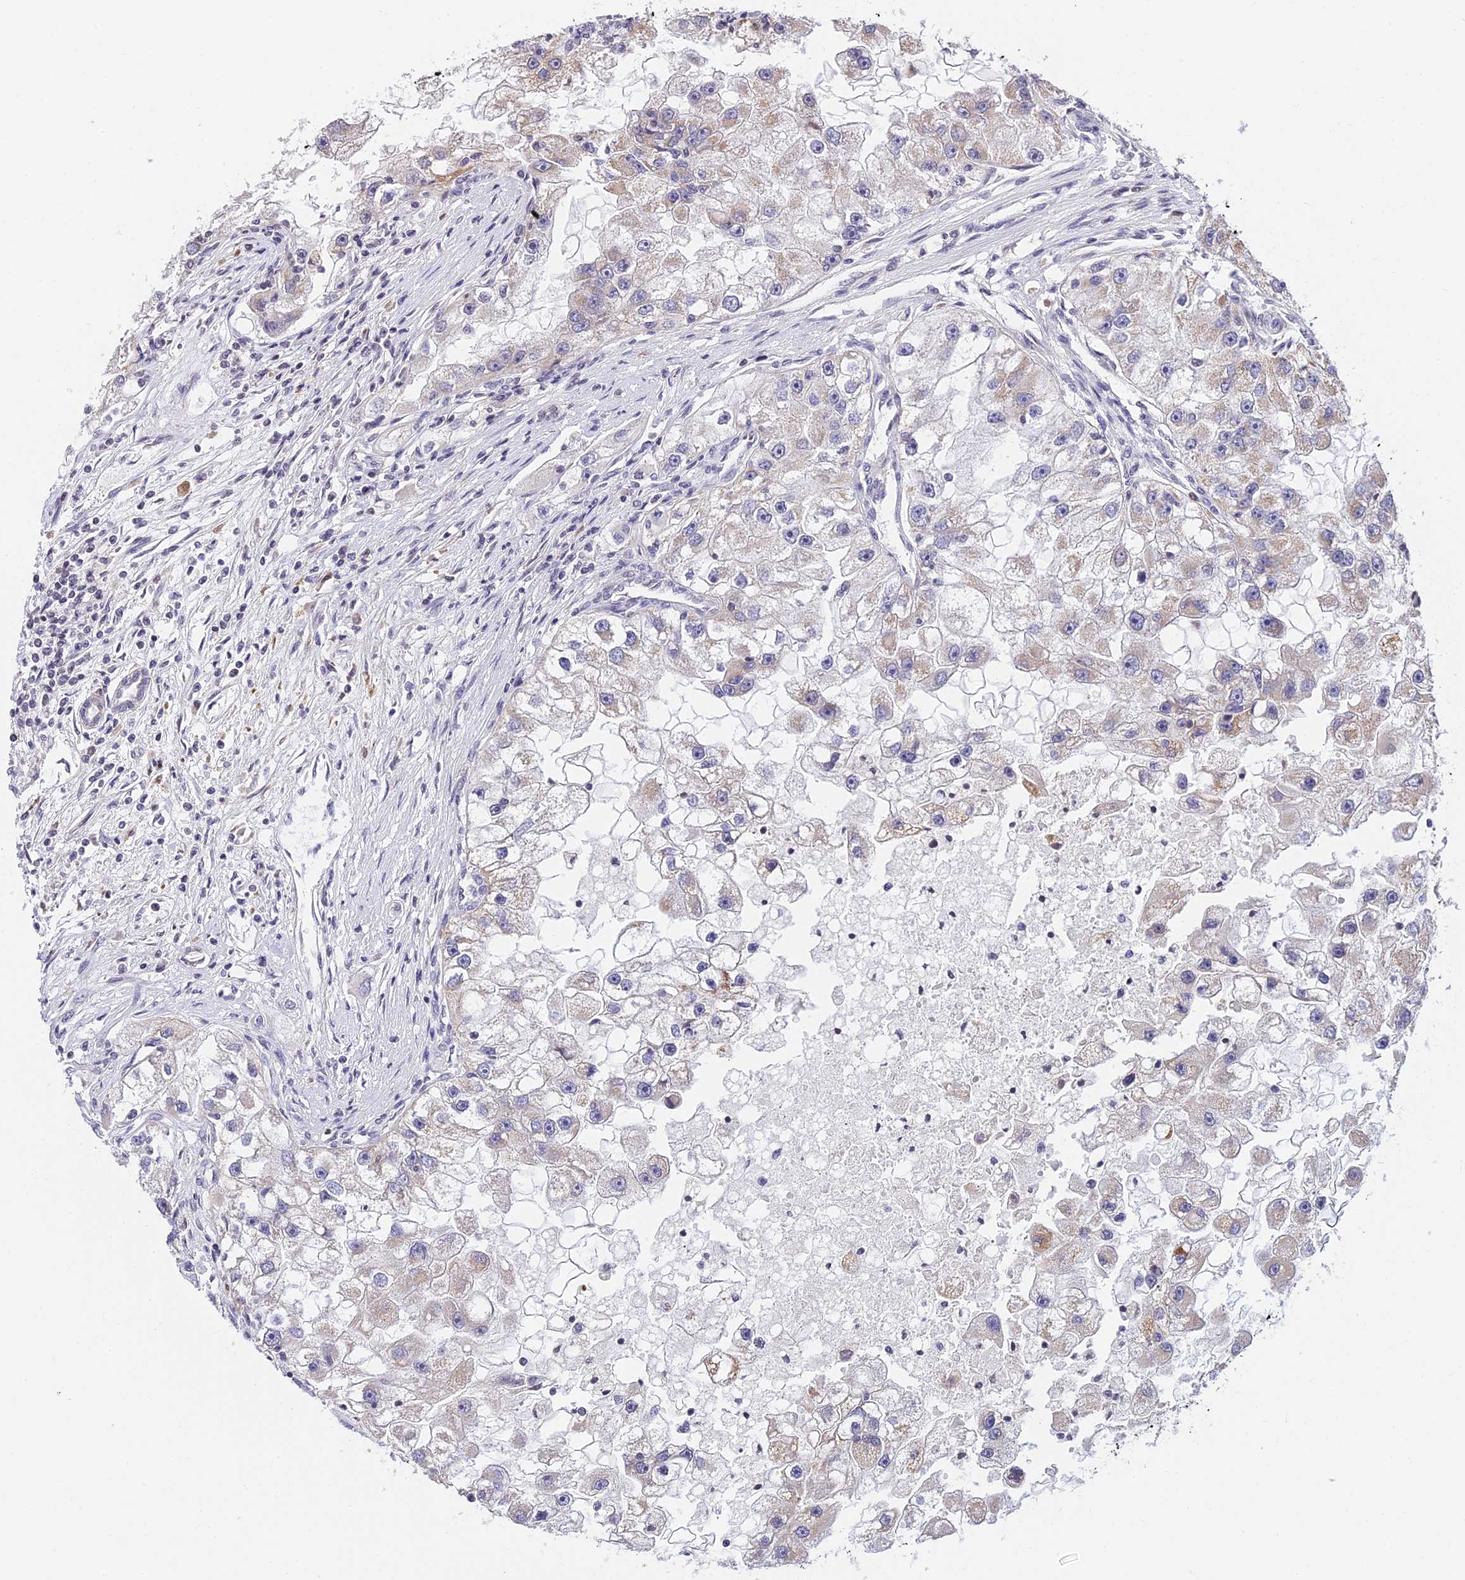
{"staining": {"intensity": "weak", "quantity": "<25%", "location": "cytoplasmic/membranous"}, "tissue": "renal cancer", "cell_type": "Tumor cells", "image_type": "cancer", "snomed": [{"axis": "morphology", "description": "Adenocarcinoma, NOS"}, {"axis": "topography", "description": "Kidney"}], "caption": "Histopathology image shows no protein staining in tumor cells of adenocarcinoma (renal) tissue.", "gene": "CDNF", "patient": {"sex": "male", "age": 63}}